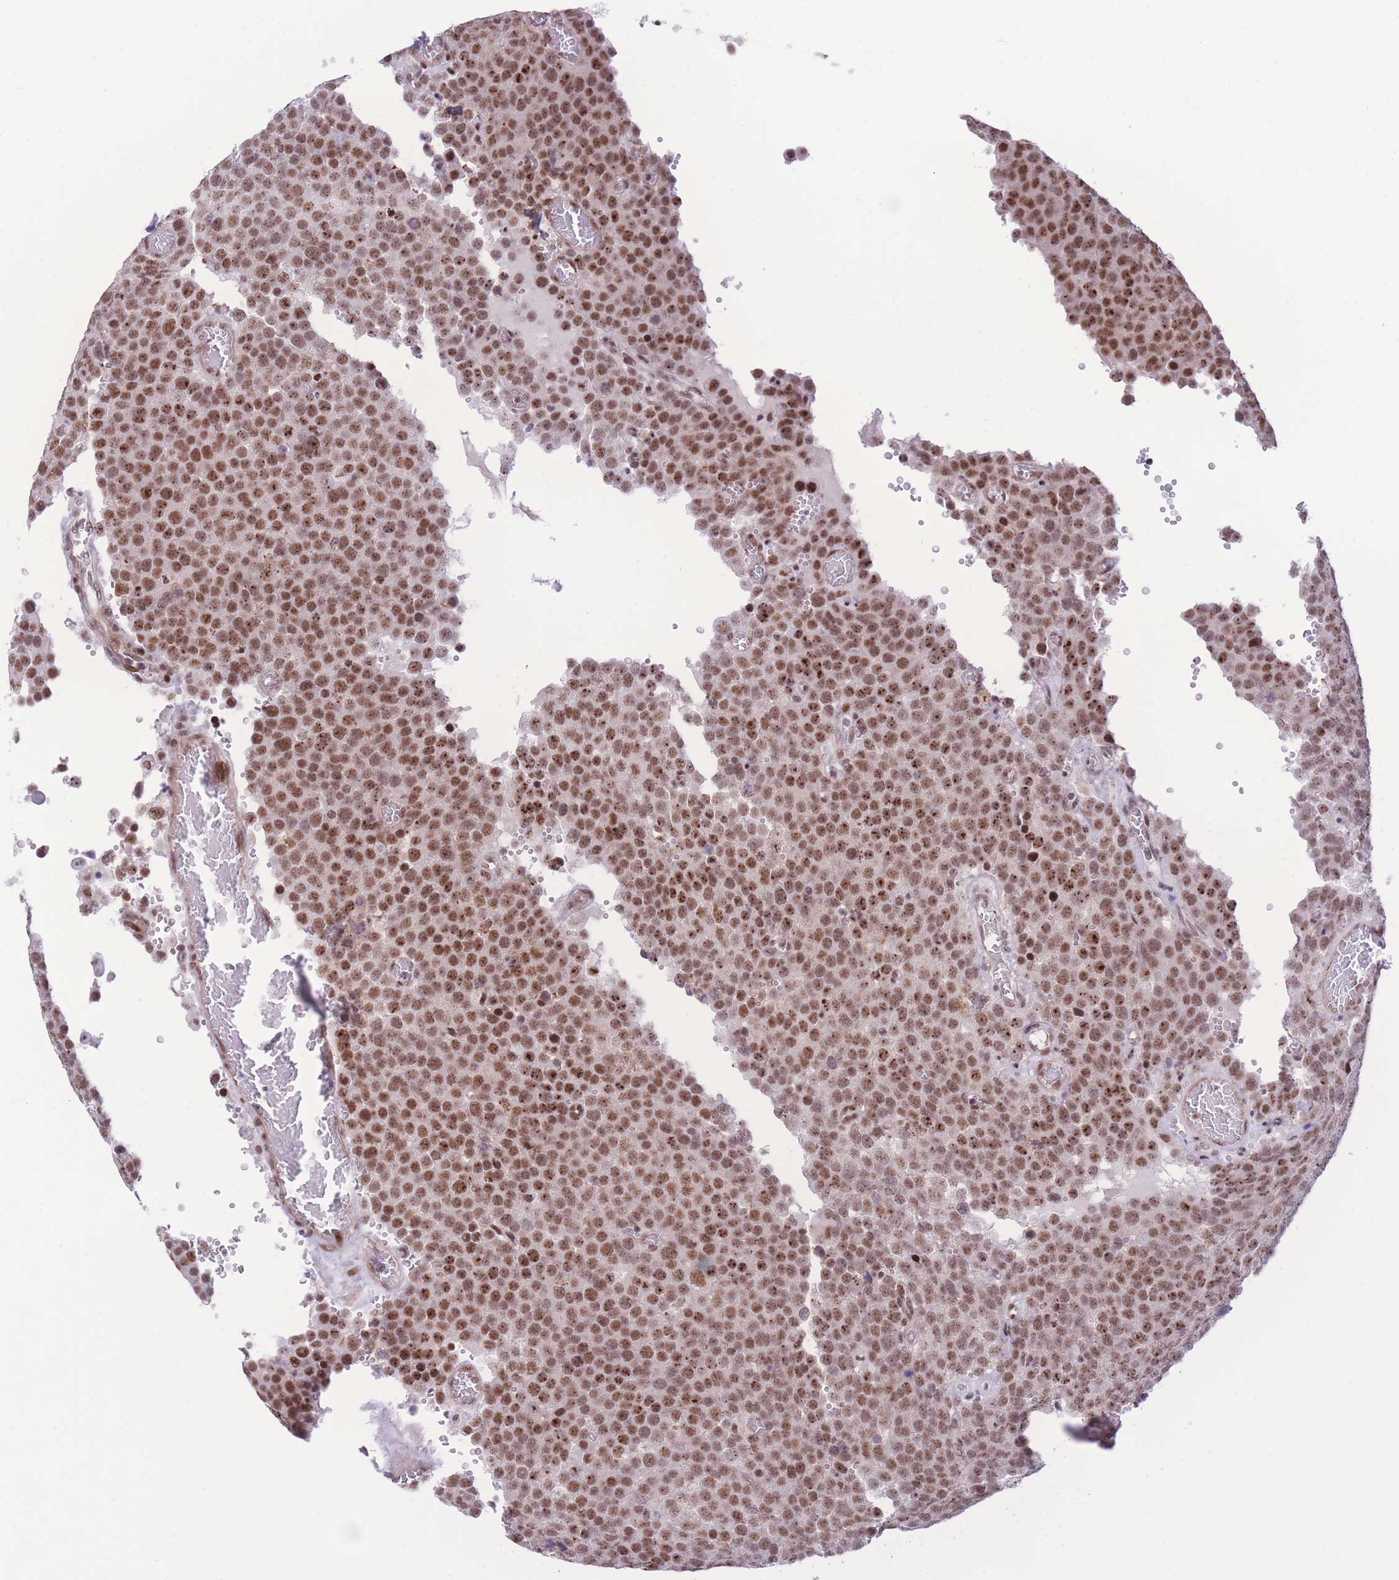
{"staining": {"intensity": "strong", "quantity": ">75%", "location": "nuclear"}, "tissue": "testis cancer", "cell_type": "Tumor cells", "image_type": "cancer", "snomed": [{"axis": "morphology", "description": "Normal tissue, NOS"}, {"axis": "morphology", "description": "Seminoma, NOS"}, {"axis": "topography", "description": "Testis"}], "caption": "High-magnification brightfield microscopy of testis cancer stained with DAB (3,3'-diaminobenzidine) (brown) and counterstained with hematoxylin (blue). tumor cells exhibit strong nuclear positivity is present in about>75% of cells.", "gene": "PCIF1", "patient": {"sex": "male", "age": 71}}